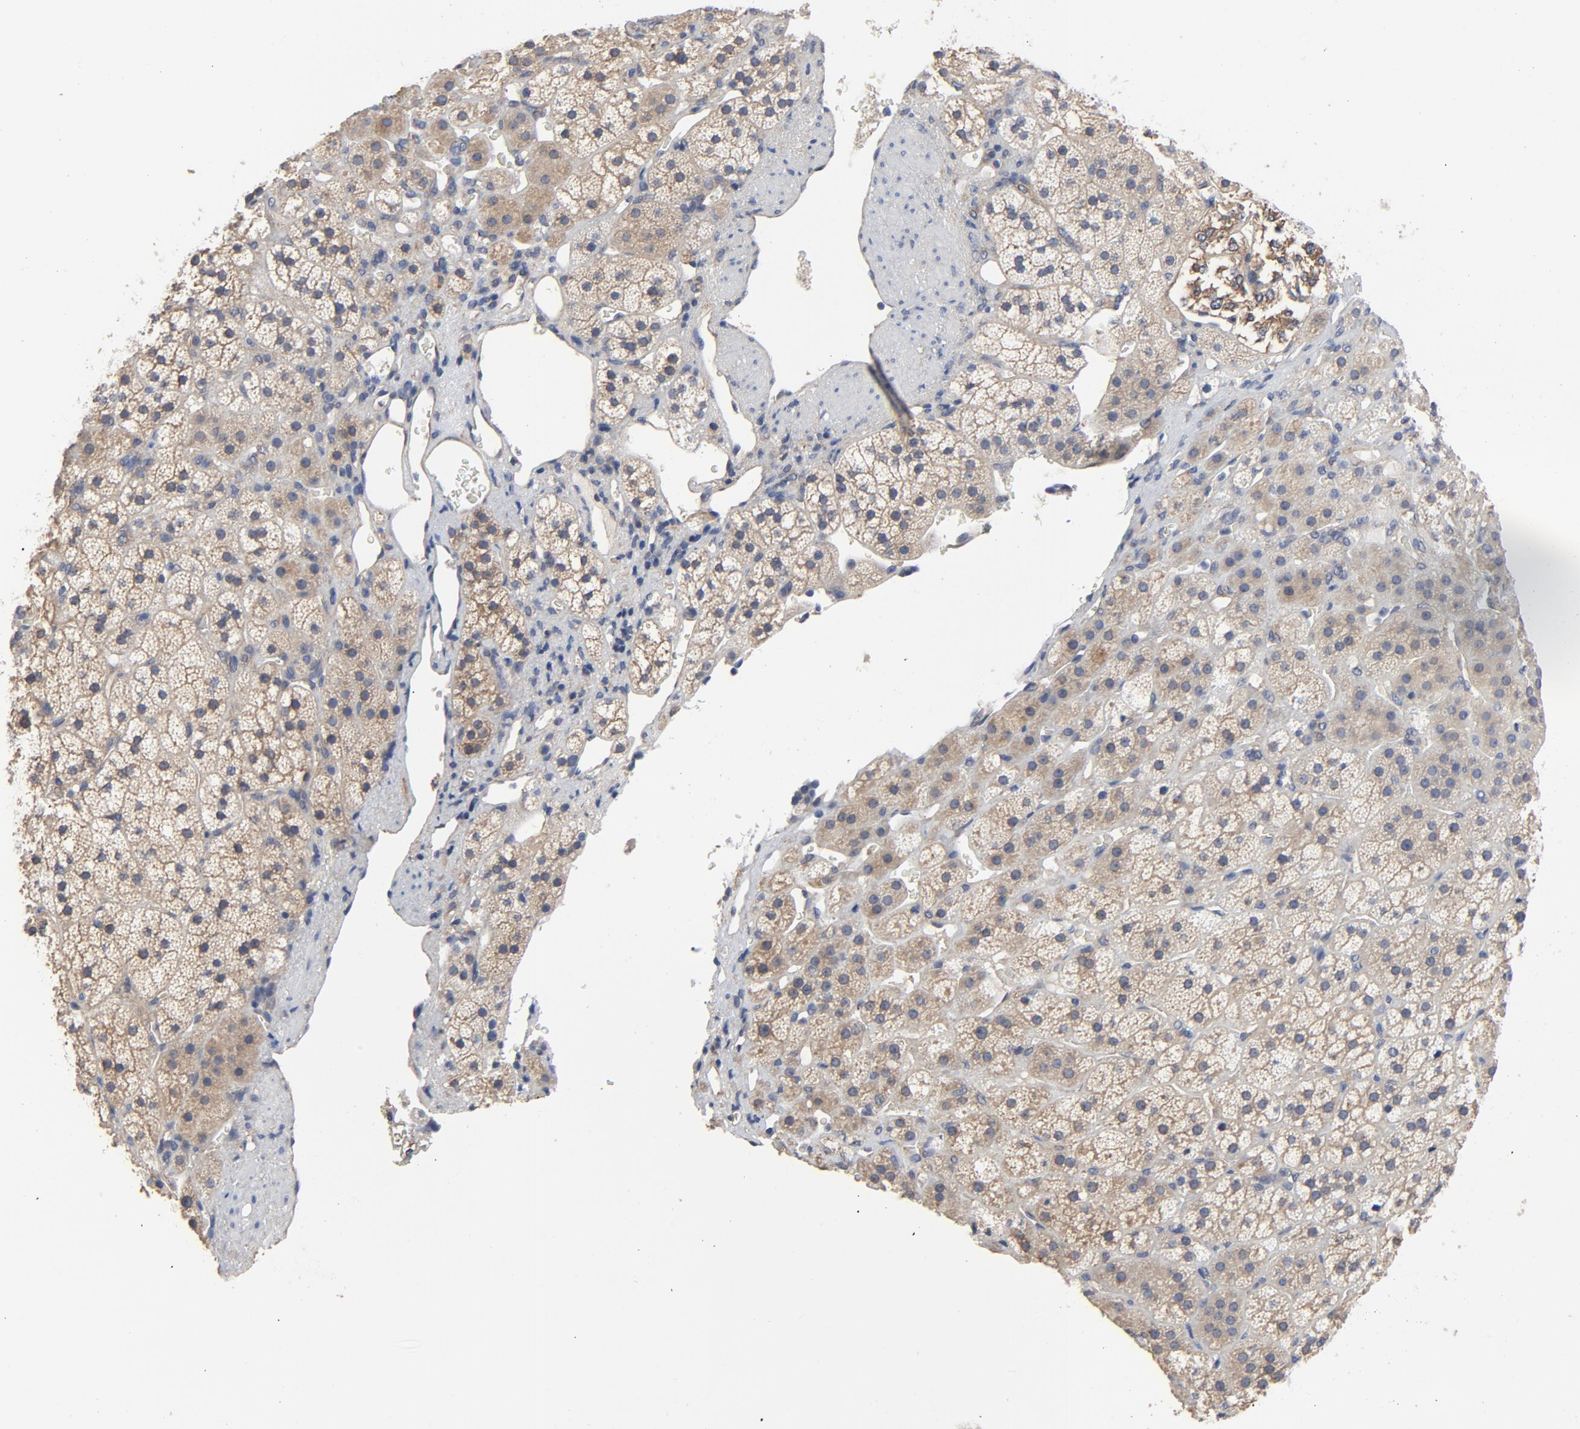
{"staining": {"intensity": "moderate", "quantity": ">75%", "location": "cytoplasmic/membranous"}, "tissue": "adrenal gland", "cell_type": "Glandular cells", "image_type": "normal", "snomed": [{"axis": "morphology", "description": "Normal tissue, NOS"}, {"axis": "topography", "description": "Adrenal gland"}], "caption": "This photomicrograph demonstrates IHC staining of unremarkable adrenal gland, with medium moderate cytoplasmic/membranous staining in about >75% of glandular cells.", "gene": "DYNLT3", "patient": {"sex": "female", "age": 44}}